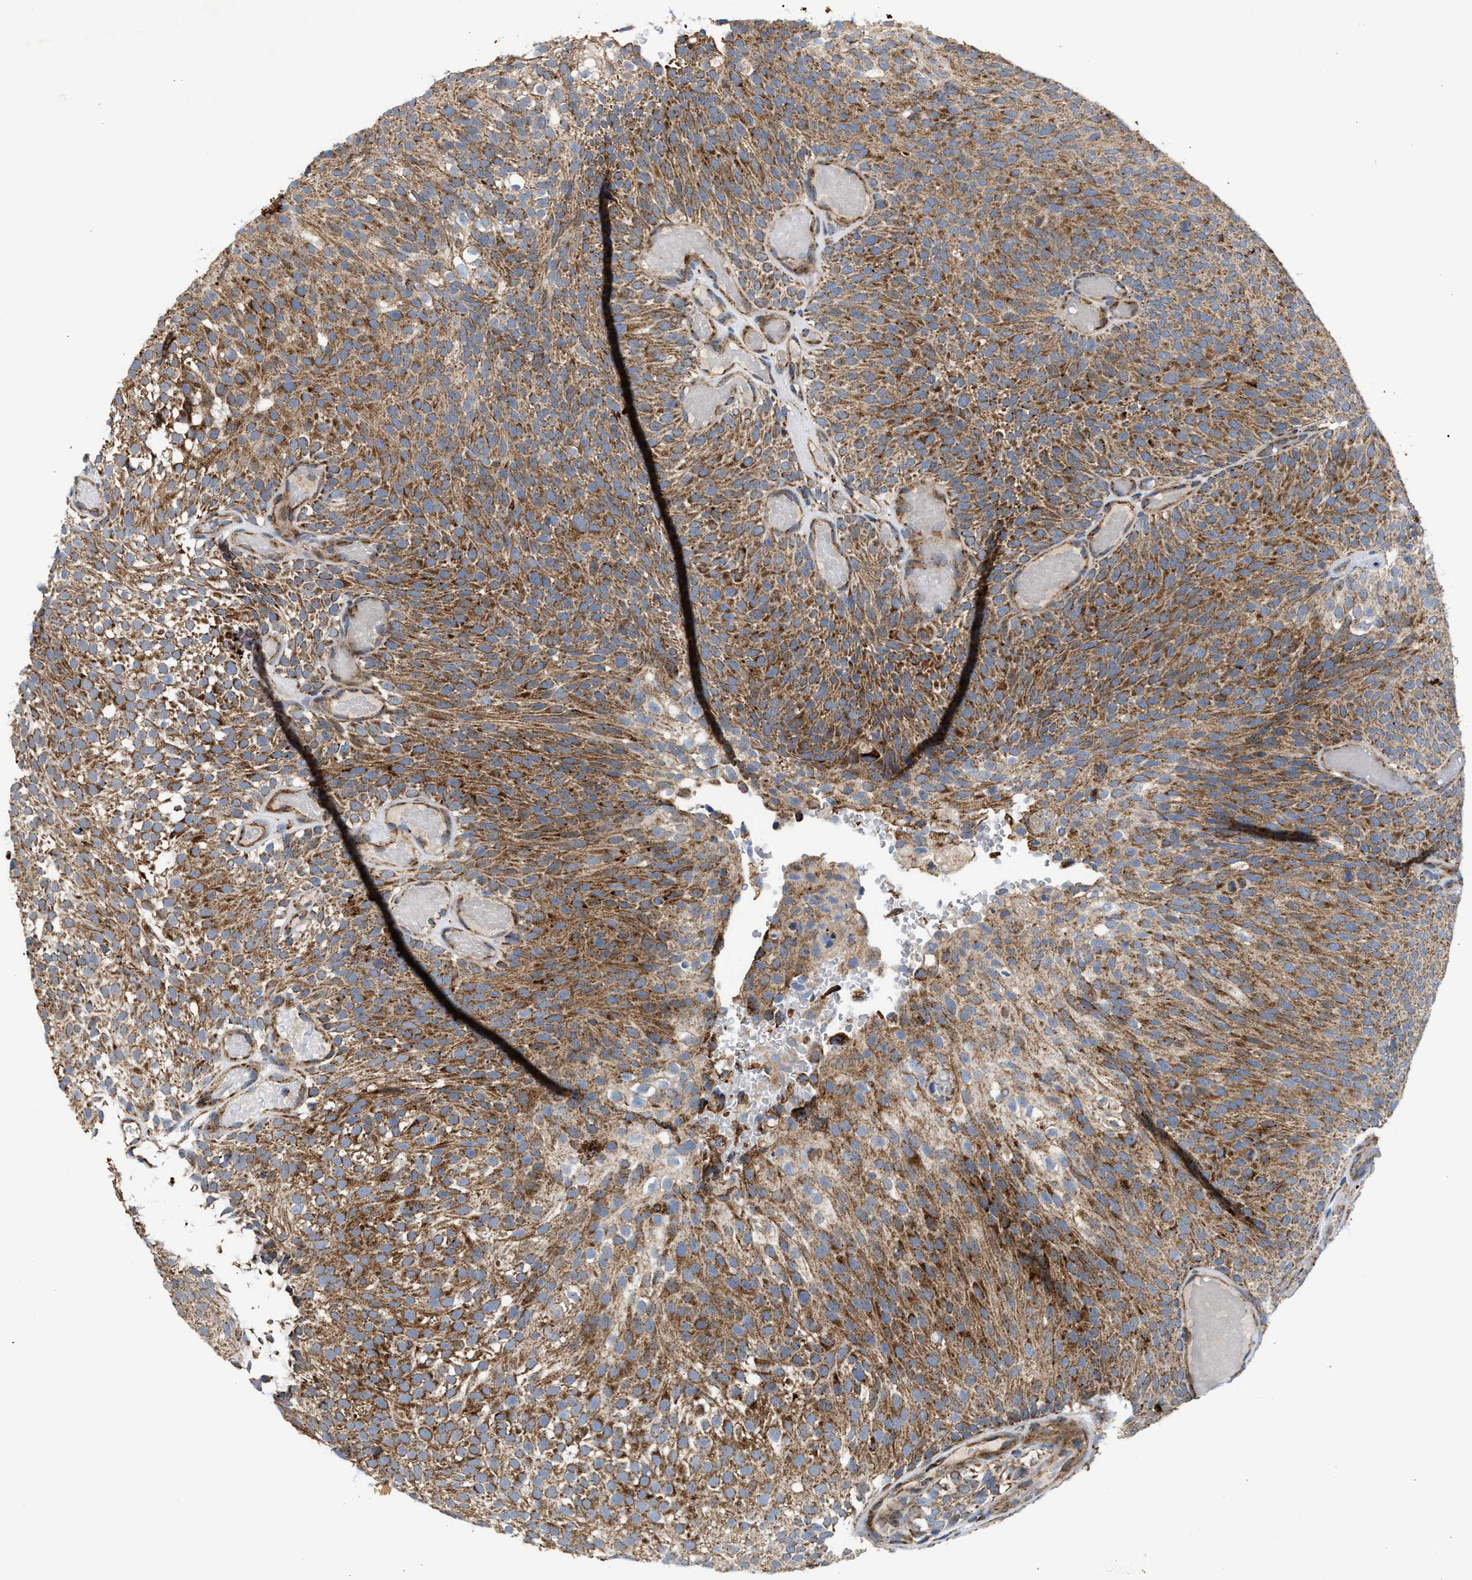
{"staining": {"intensity": "moderate", "quantity": ">75%", "location": "cytoplasmic/membranous"}, "tissue": "urothelial cancer", "cell_type": "Tumor cells", "image_type": "cancer", "snomed": [{"axis": "morphology", "description": "Urothelial carcinoma, Low grade"}, {"axis": "topography", "description": "Urinary bladder"}], "caption": "Immunohistochemical staining of urothelial carcinoma (low-grade) displays medium levels of moderate cytoplasmic/membranous expression in approximately >75% of tumor cells. Immunohistochemistry stains the protein of interest in brown and the nuclei are stained blue.", "gene": "TACO1", "patient": {"sex": "male", "age": 78}}